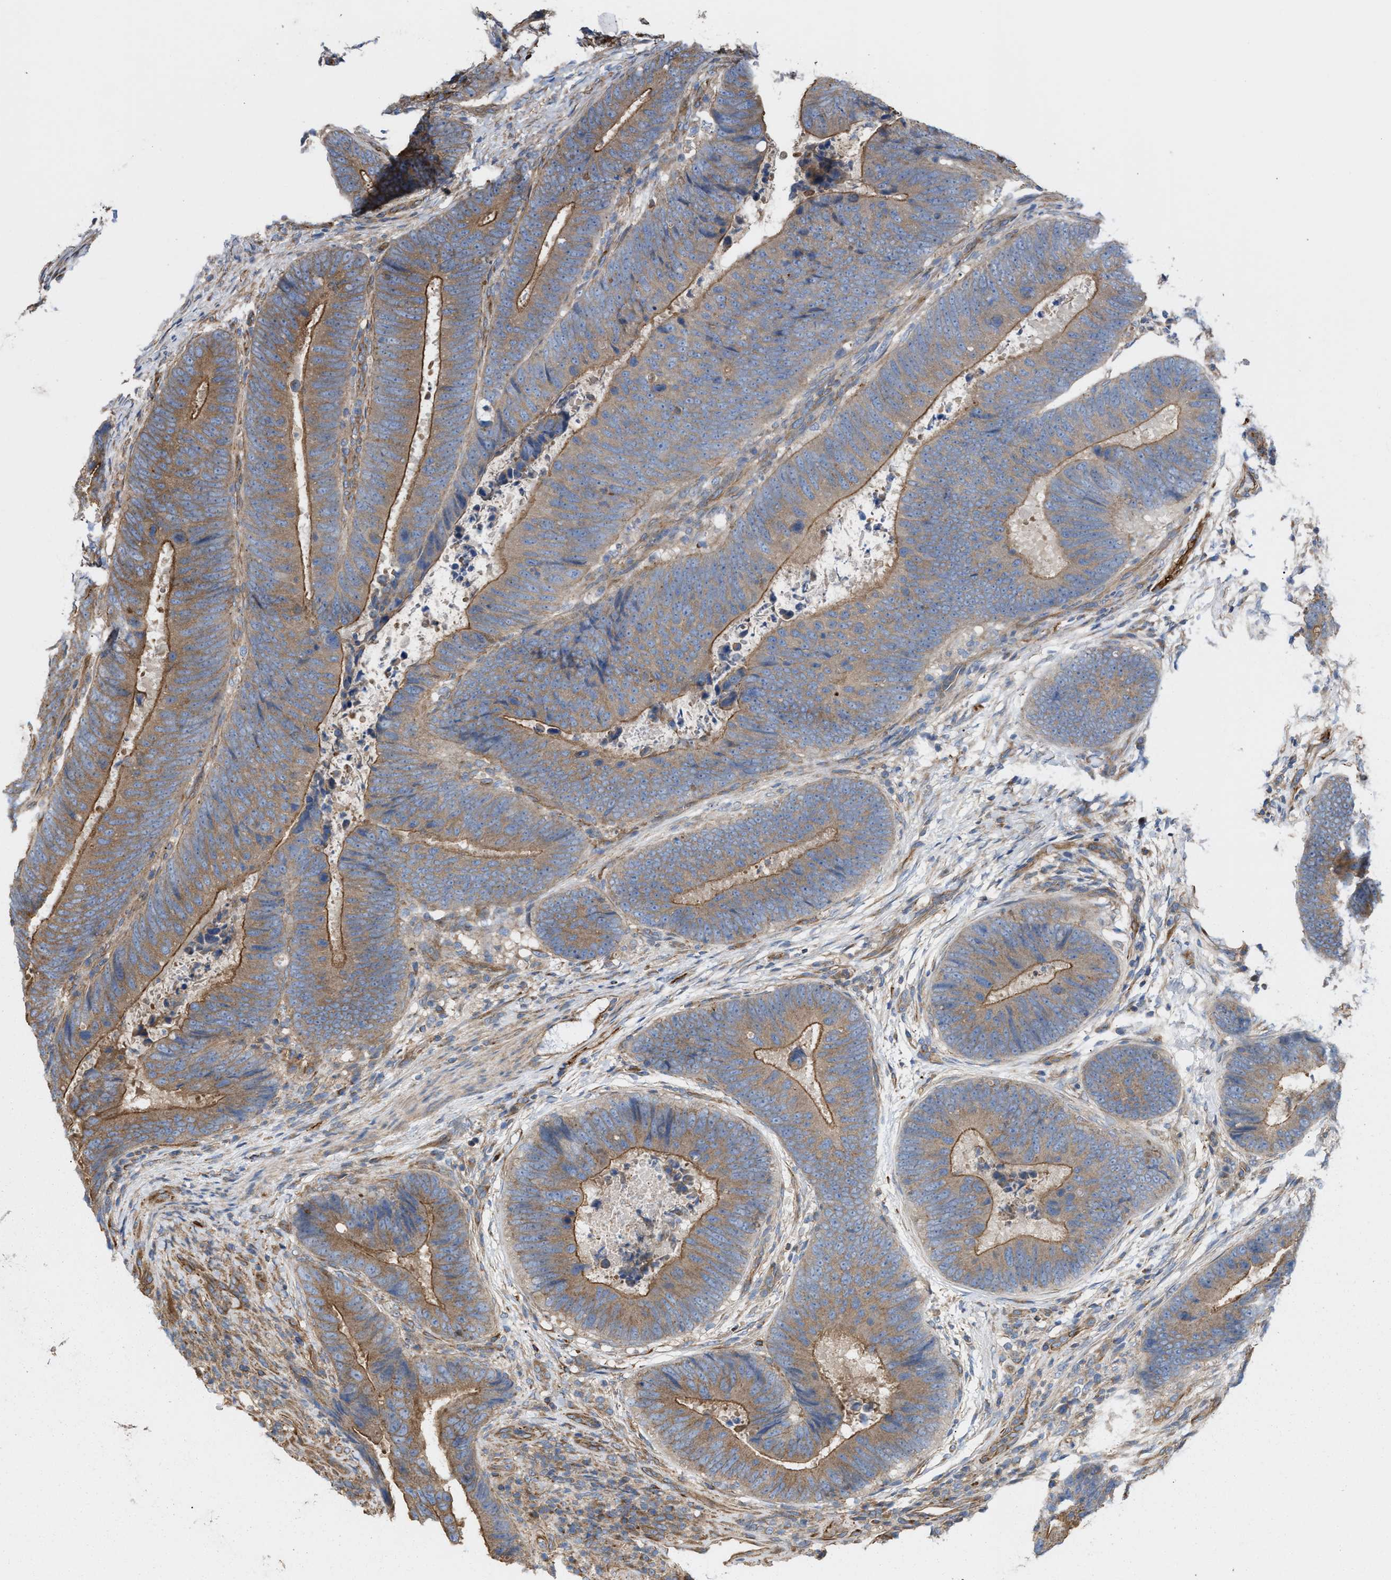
{"staining": {"intensity": "weak", "quantity": ">75%", "location": "cytoplasmic/membranous"}, "tissue": "colorectal cancer", "cell_type": "Tumor cells", "image_type": "cancer", "snomed": [{"axis": "morphology", "description": "Adenocarcinoma, NOS"}, {"axis": "topography", "description": "Colon"}], "caption": "High-magnification brightfield microscopy of colorectal cancer (adenocarcinoma) stained with DAB (3,3'-diaminobenzidine) (brown) and counterstained with hematoxylin (blue). tumor cells exhibit weak cytoplasmic/membranous positivity is identified in approximately>75% of cells.", "gene": "EPS15L1", "patient": {"sex": "male", "age": 56}}